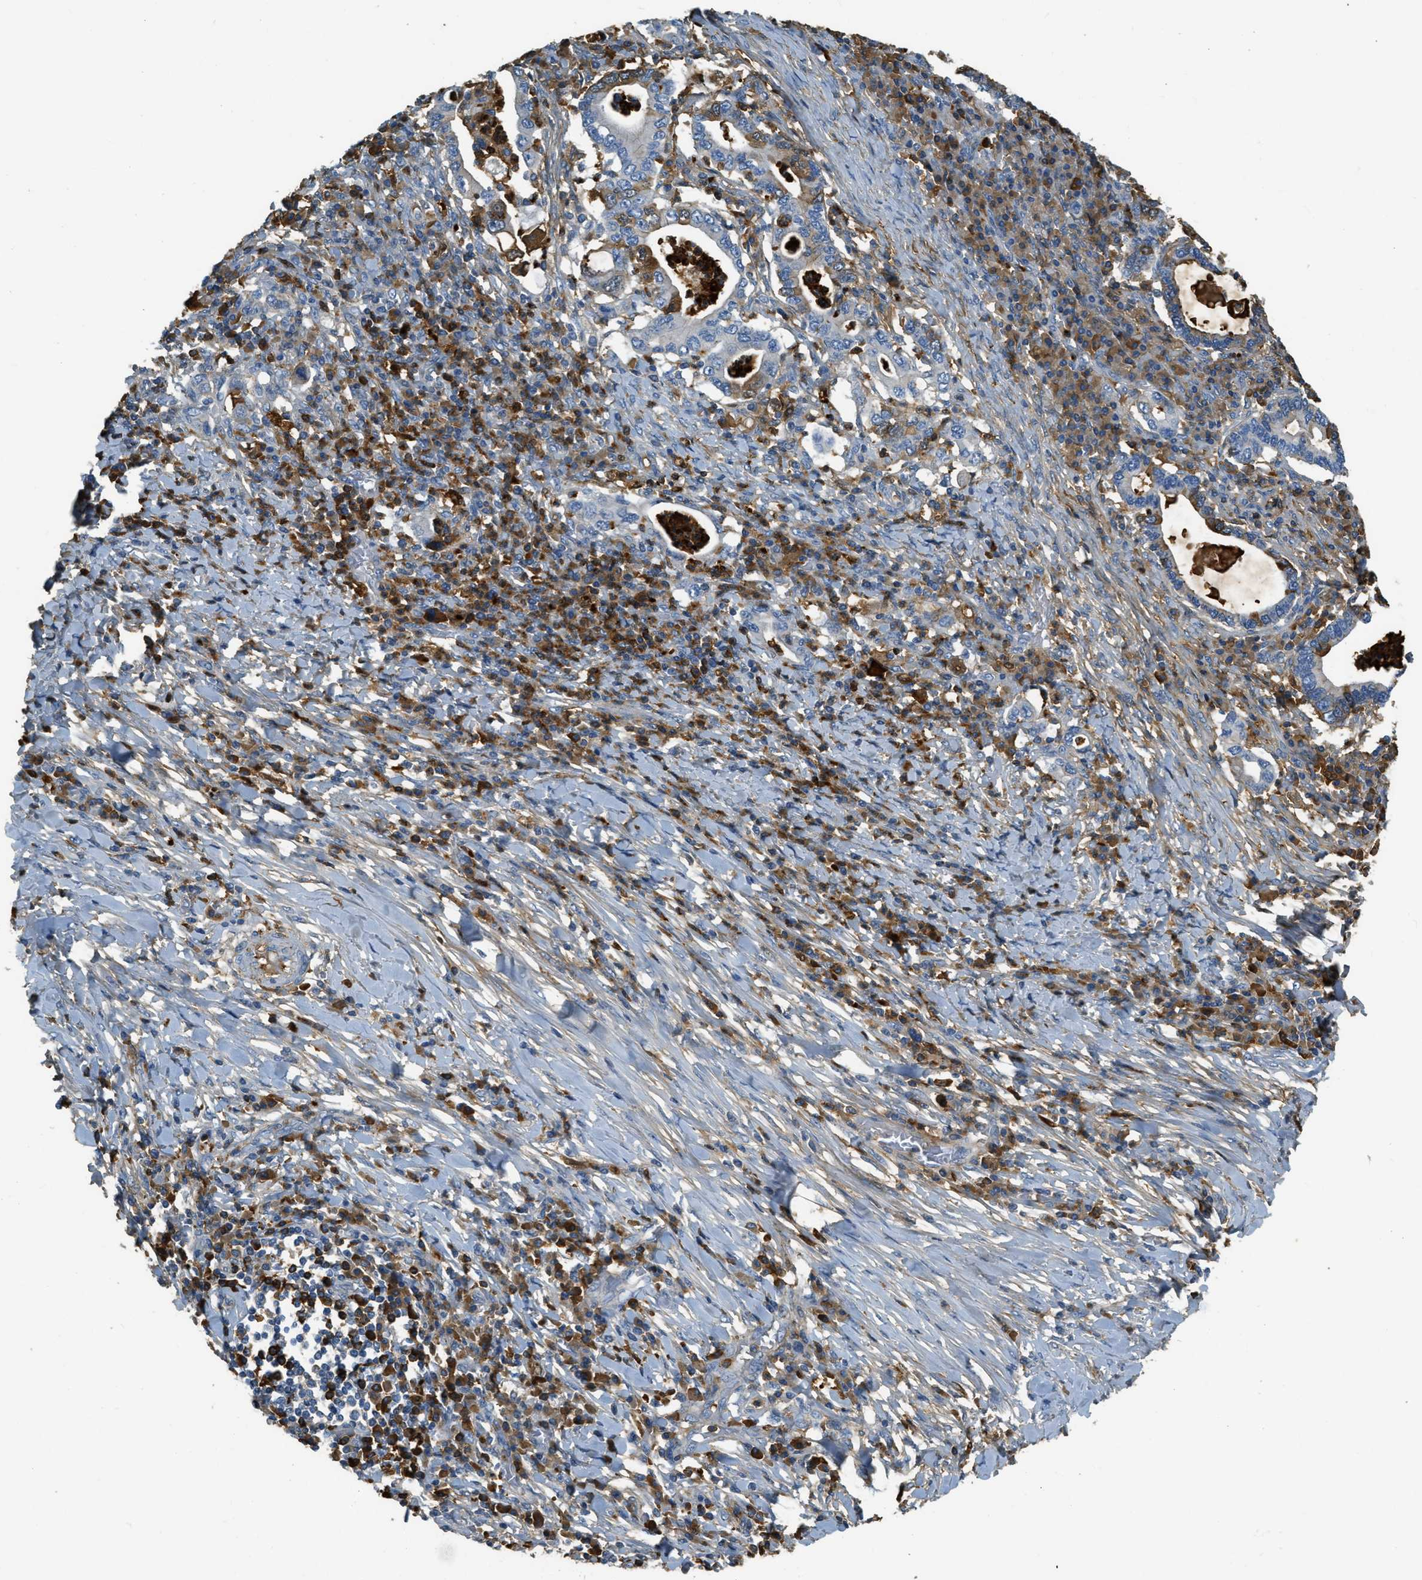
{"staining": {"intensity": "moderate", "quantity": "25%-75%", "location": "cytoplasmic/membranous"}, "tissue": "stomach cancer", "cell_type": "Tumor cells", "image_type": "cancer", "snomed": [{"axis": "morphology", "description": "Normal tissue, NOS"}, {"axis": "morphology", "description": "Adenocarcinoma, NOS"}, {"axis": "topography", "description": "Esophagus"}, {"axis": "topography", "description": "Stomach, upper"}, {"axis": "topography", "description": "Peripheral nerve tissue"}], "caption": "Brown immunohistochemical staining in adenocarcinoma (stomach) displays moderate cytoplasmic/membranous staining in about 25%-75% of tumor cells.", "gene": "PRTN3", "patient": {"sex": "male", "age": 62}}